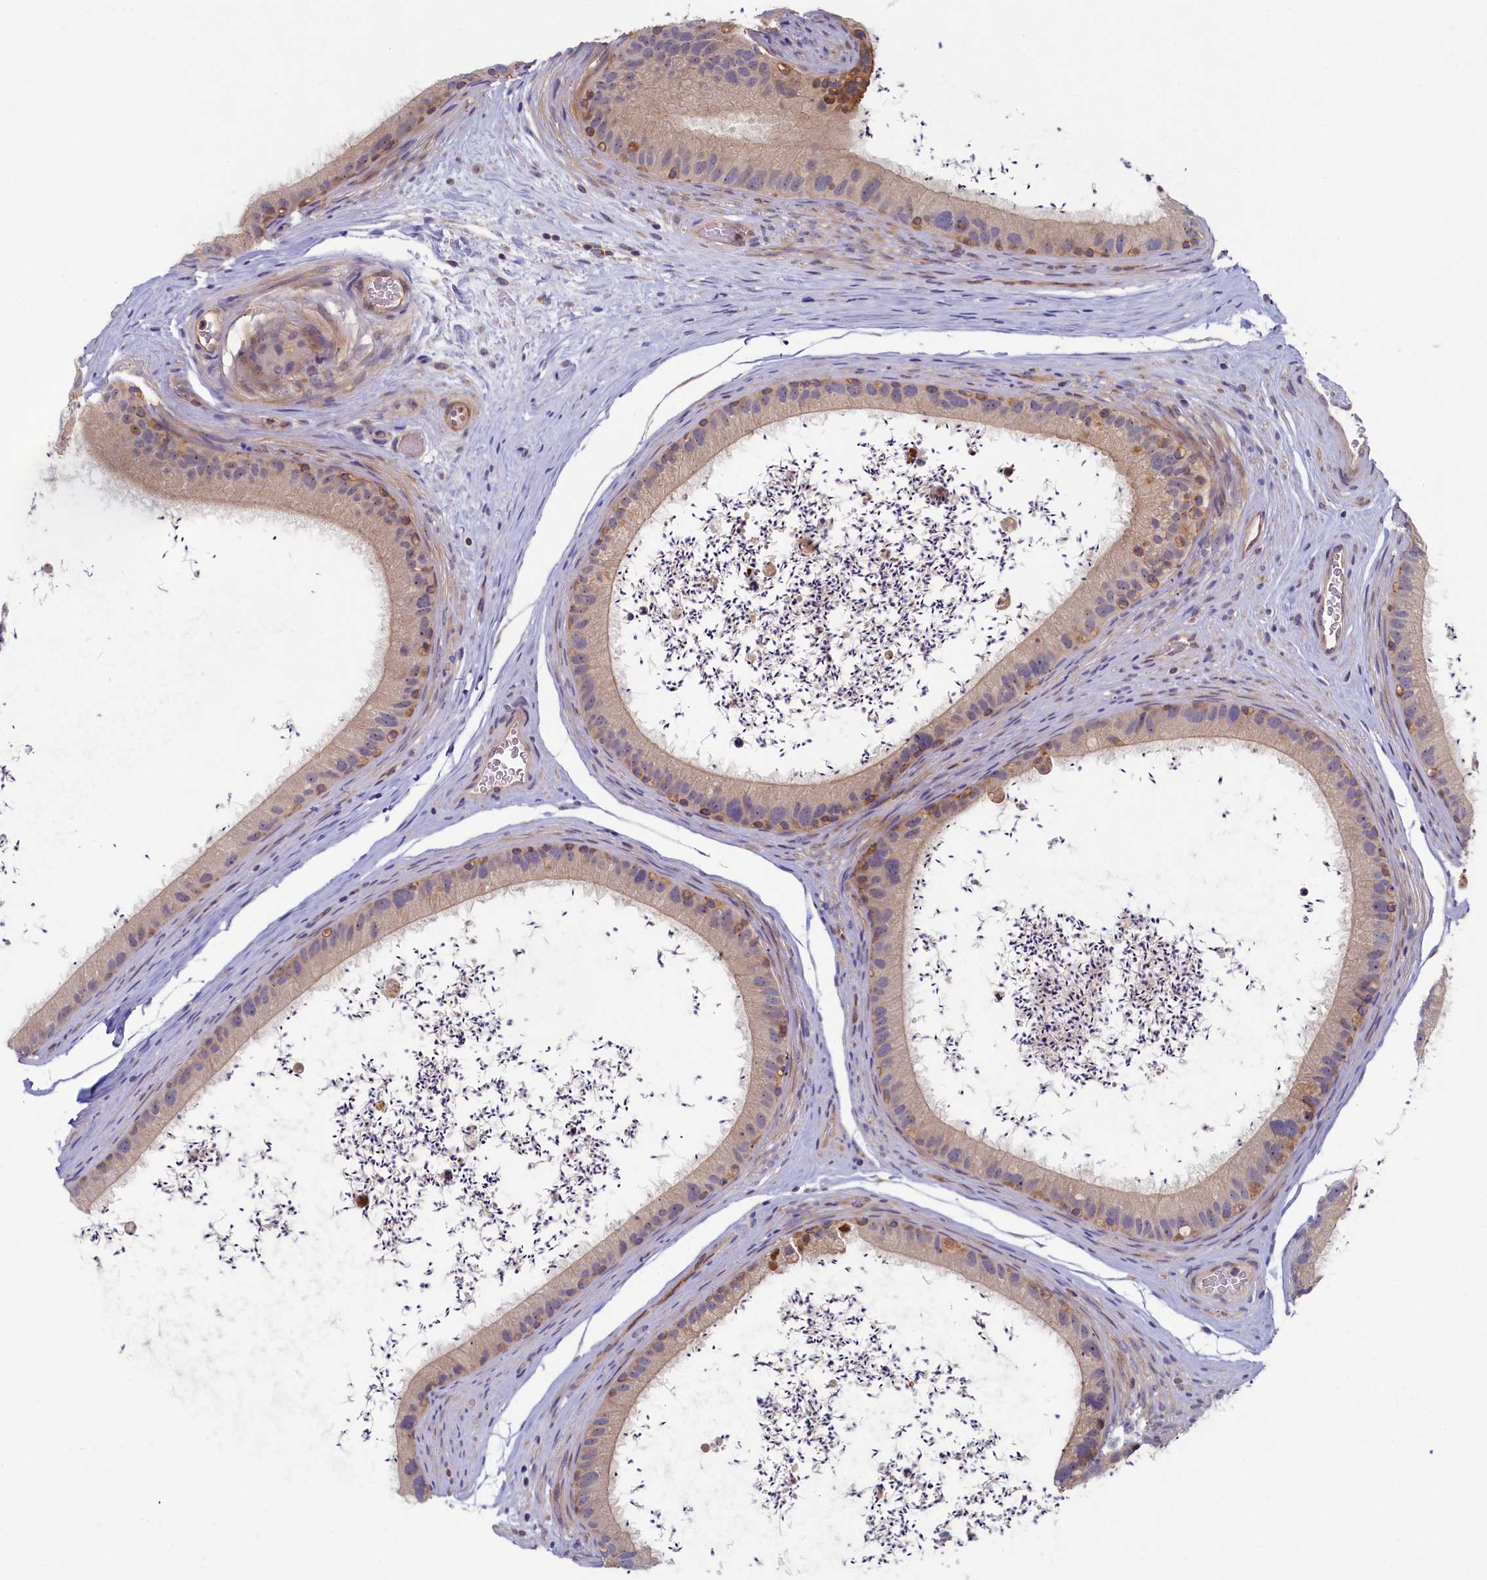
{"staining": {"intensity": "moderate", "quantity": "25%-75%", "location": "cytoplasmic/membranous"}, "tissue": "epididymis", "cell_type": "Glandular cells", "image_type": "normal", "snomed": [{"axis": "morphology", "description": "Normal tissue, NOS"}, {"axis": "topography", "description": "Epididymis, spermatic cord, NOS"}], "caption": "A brown stain labels moderate cytoplasmic/membranous staining of a protein in glandular cells of normal human epididymis. Nuclei are stained in blue.", "gene": "CEP20", "patient": {"sex": "male", "age": 50}}